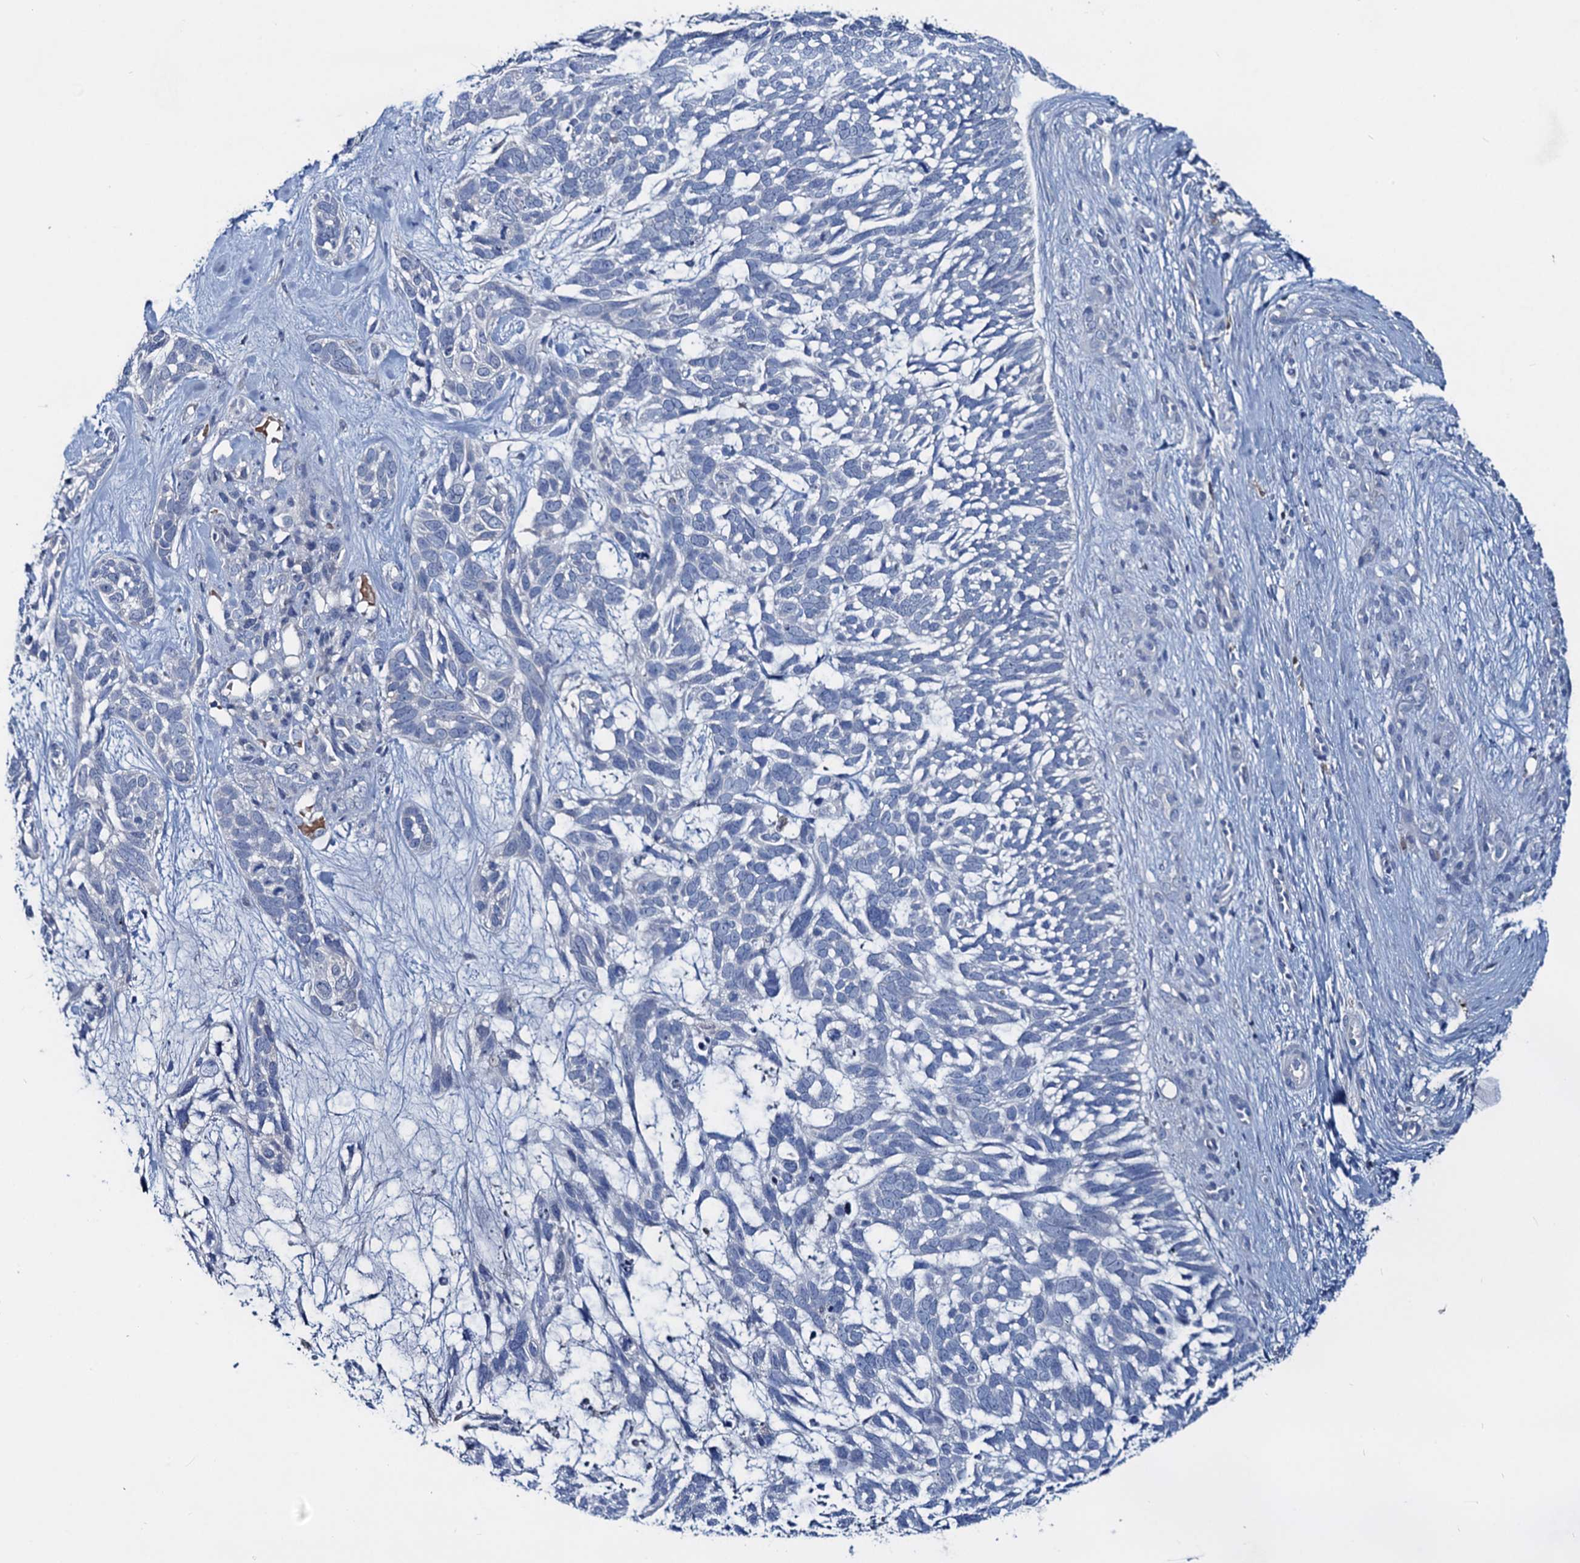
{"staining": {"intensity": "negative", "quantity": "none", "location": "none"}, "tissue": "skin cancer", "cell_type": "Tumor cells", "image_type": "cancer", "snomed": [{"axis": "morphology", "description": "Basal cell carcinoma"}, {"axis": "topography", "description": "Skin"}], "caption": "Protein analysis of basal cell carcinoma (skin) displays no significant staining in tumor cells.", "gene": "RTKN2", "patient": {"sex": "male", "age": 88}}